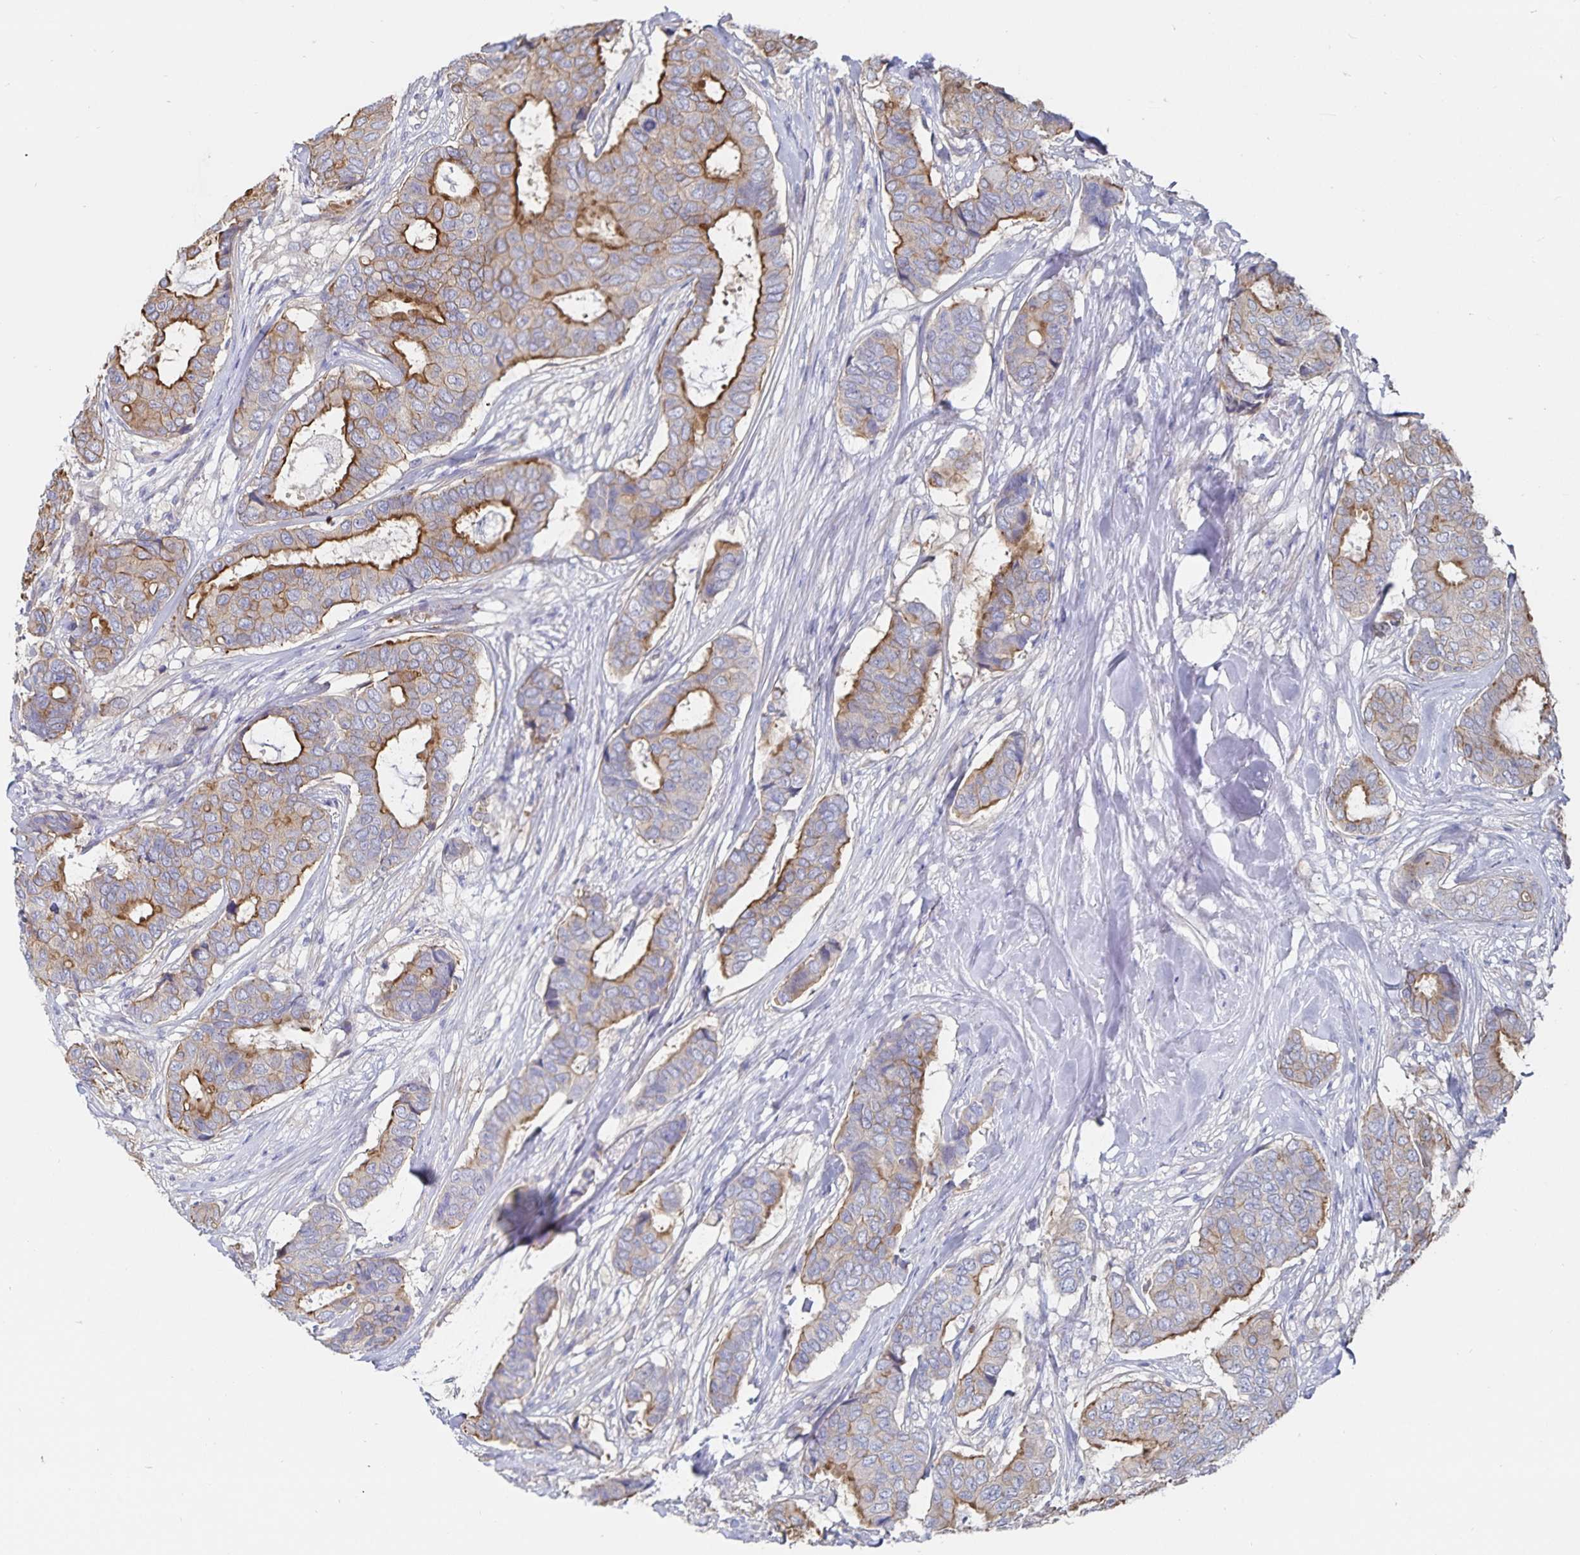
{"staining": {"intensity": "moderate", "quantity": "25%-75%", "location": "cytoplasmic/membranous"}, "tissue": "breast cancer", "cell_type": "Tumor cells", "image_type": "cancer", "snomed": [{"axis": "morphology", "description": "Duct carcinoma"}, {"axis": "topography", "description": "Breast"}], "caption": "An immunohistochemistry image of tumor tissue is shown. Protein staining in brown labels moderate cytoplasmic/membranous positivity in breast cancer (invasive ductal carcinoma) within tumor cells.", "gene": "SSTR1", "patient": {"sex": "female", "age": 75}}